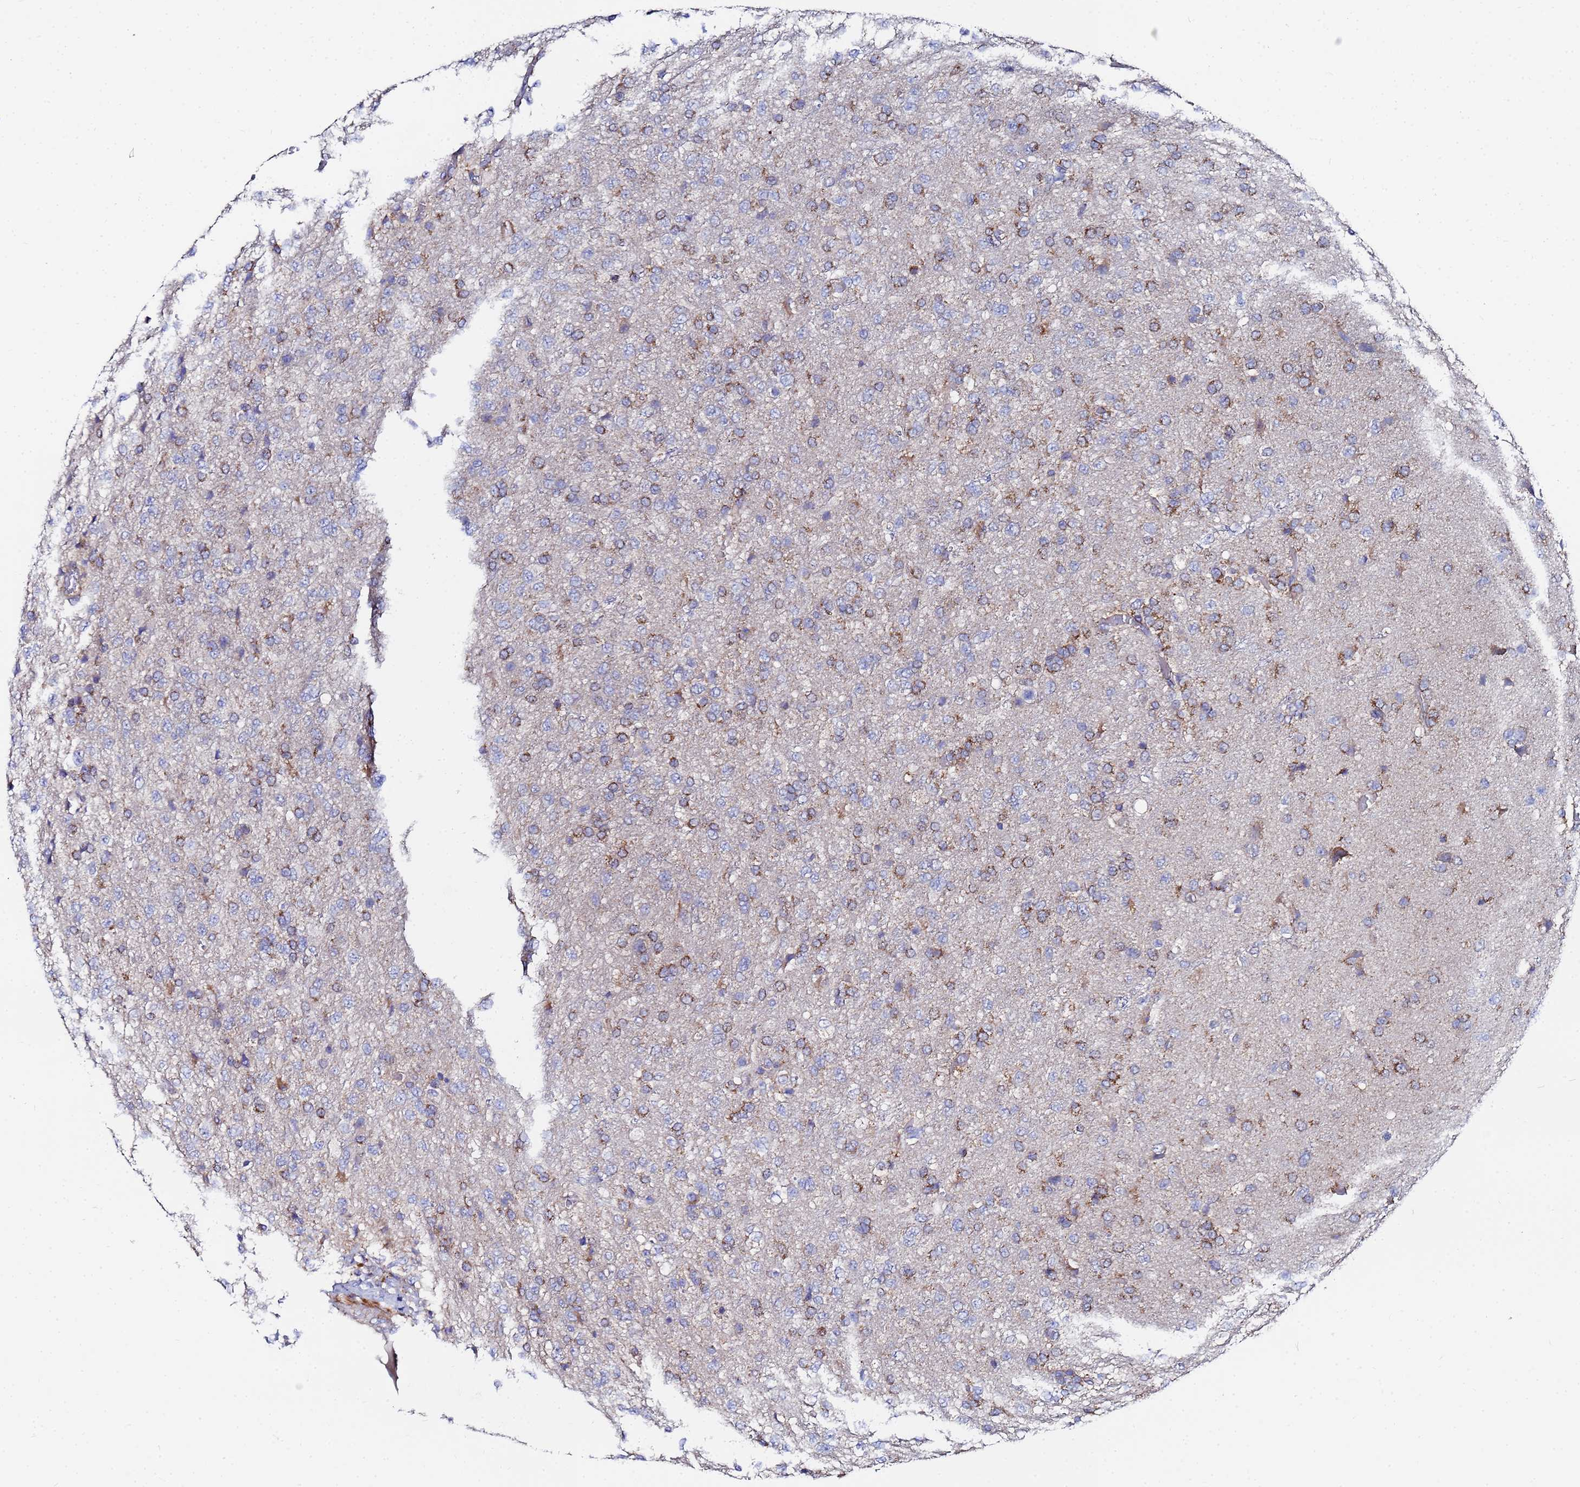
{"staining": {"intensity": "moderate", "quantity": "25%-75%", "location": "cytoplasmic/membranous"}, "tissue": "glioma", "cell_type": "Tumor cells", "image_type": "cancer", "snomed": [{"axis": "morphology", "description": "Glioma, malignant, High grade"}, {"axis": "topography", "description": "Brain"}], "caption": "Human glioma stained with a brown dye reveals moderate cytoplasmic/membranous positive staining in approximately 25%-75% of tumor cells.", "gene": "FAHD2A", "patient": {"sex": "female", "age": 74}}